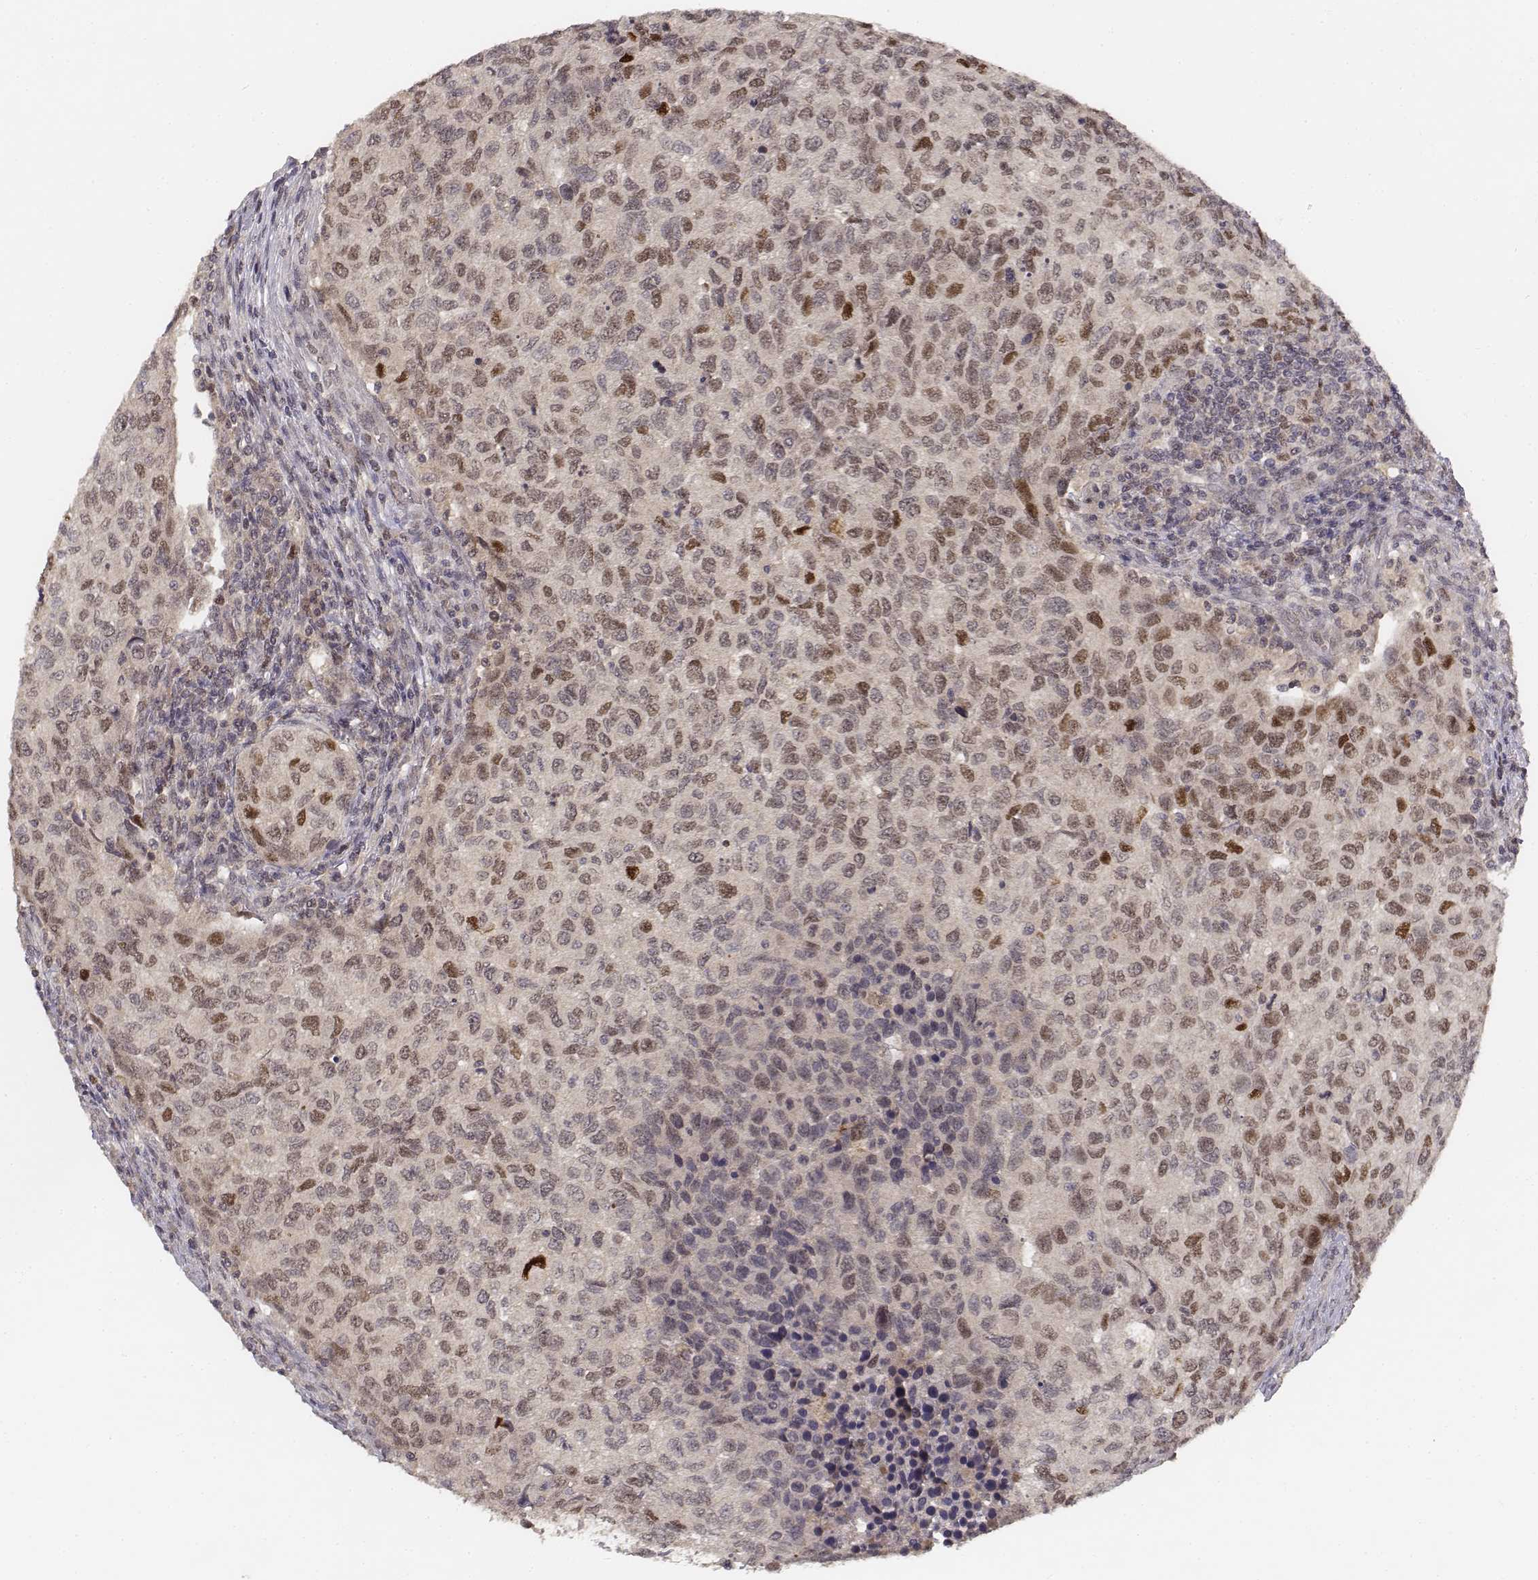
{"staining": {"intensity": "moderate", "quantity": "<25%", "location": "nuclear"}, "tissue": "urothelial cancer", "cell_type": "Tumor cells", "image_type": "cancer", "snomed": [{"axis": "morphology", "description": "Urothelial carcinoma, High grade"}, {"axis": "topography", "description": "Urinary bladder"}], "caption": "Human high-grade urothelial carcinoma stained for a protein (brown) shows moderate nuclear positive staining in about <25% of tumor cells.", "gene": "FANCD2", "patient": {"sex": "female", "age": 78}}